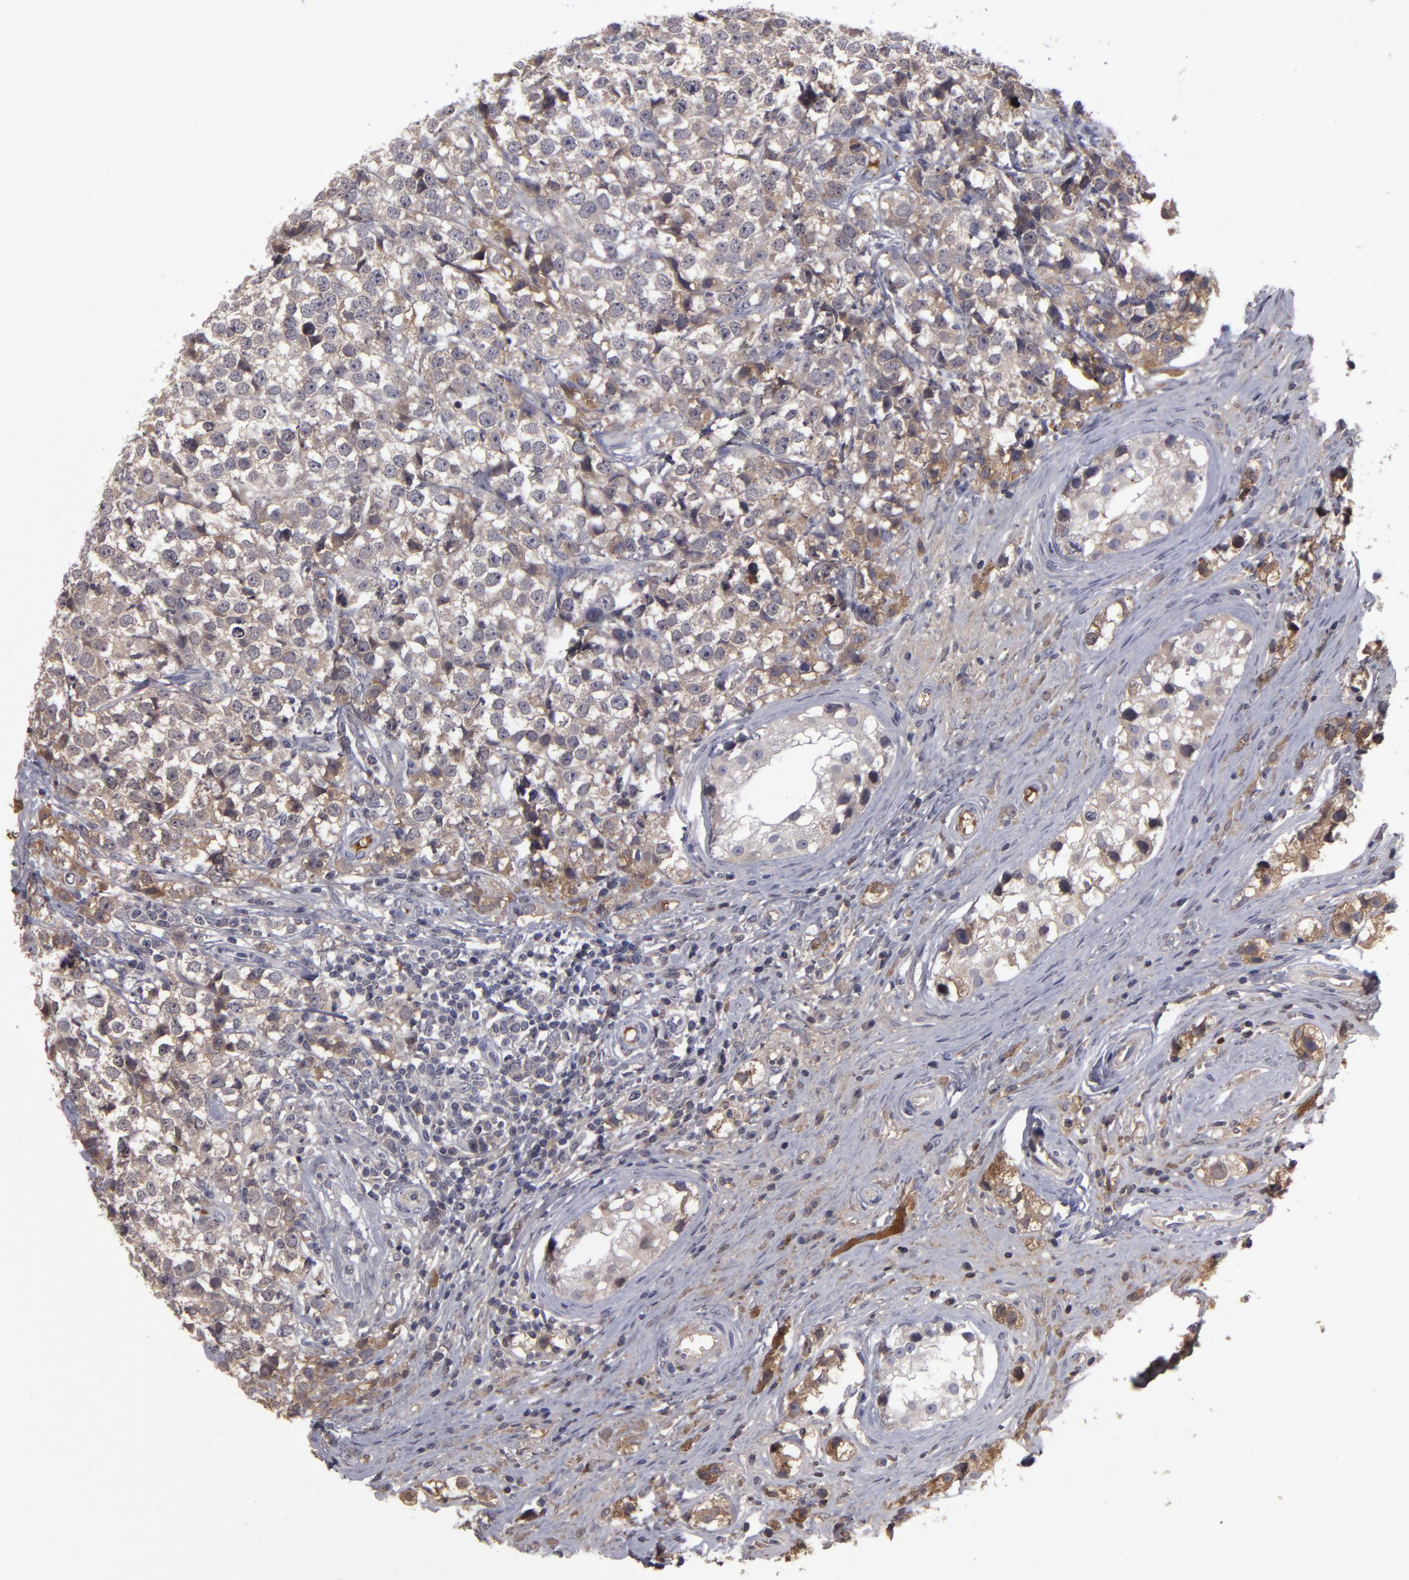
{"staining": {"intensity": "weak", "quantity": "25%-75%", "location": "cytoplasmic/membranous"}, "tissue": "testis cancer", "cell_type": "Tumor cells", "image_type": "cancer", "snomed": [{"axis": "morphology", "description": "Seminoma, NOS"}, {"axis": "topography", "description": "Testis"}], "caption": "Immunohistochemical staining of testis cancer demonstrates low levels of weak cytoplasmic/membranous staining in approximately 25%-75% of tumor cells.", "gene": "ITIH4", "patient": {"sex": "male", "age": 25}}